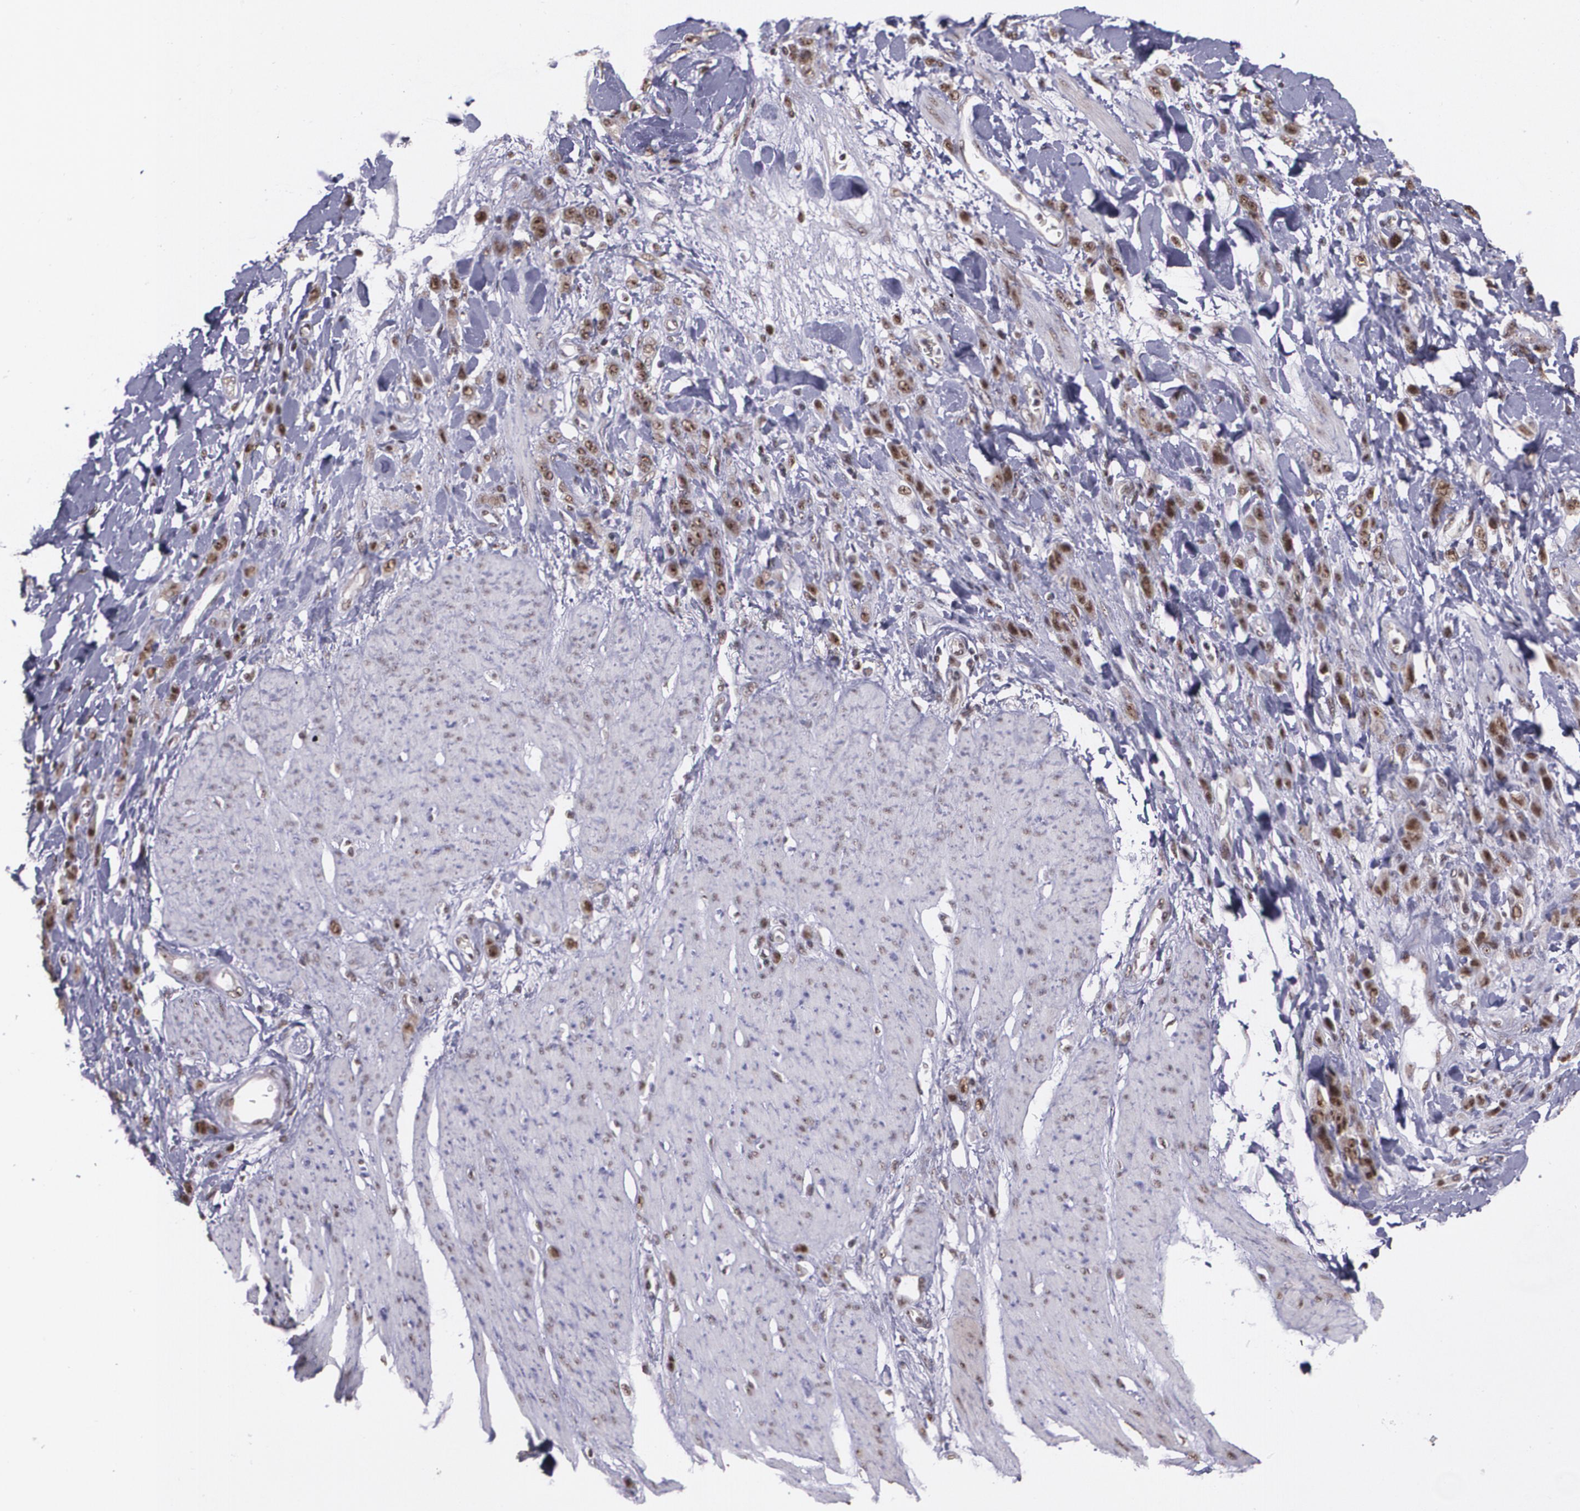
{"staining": {"intensity": "strong", "quantity": ">75%", "location": "cytoplasmic/membranous,nuclear"}, "tissue": "stomach cancer", "cell_type": "Tumor cells", "image_type": "cancer", "snomed": [{"axis": "morphology", "description": "Normal tissue, NOS"}, {"axis": "morphology", "description": "Adenocarcinoma, NOS"}, {"axis": "topography", "description": "Stomach"}], "caption": "Strong cytoplasmic/membranous and nuclear positivity is appreciated in approximately >75% of tumor cells in stomach cancer (adenocarcinoma).", "gene": "C6orf15", "patient": {"sex": "male", "age": 82}}